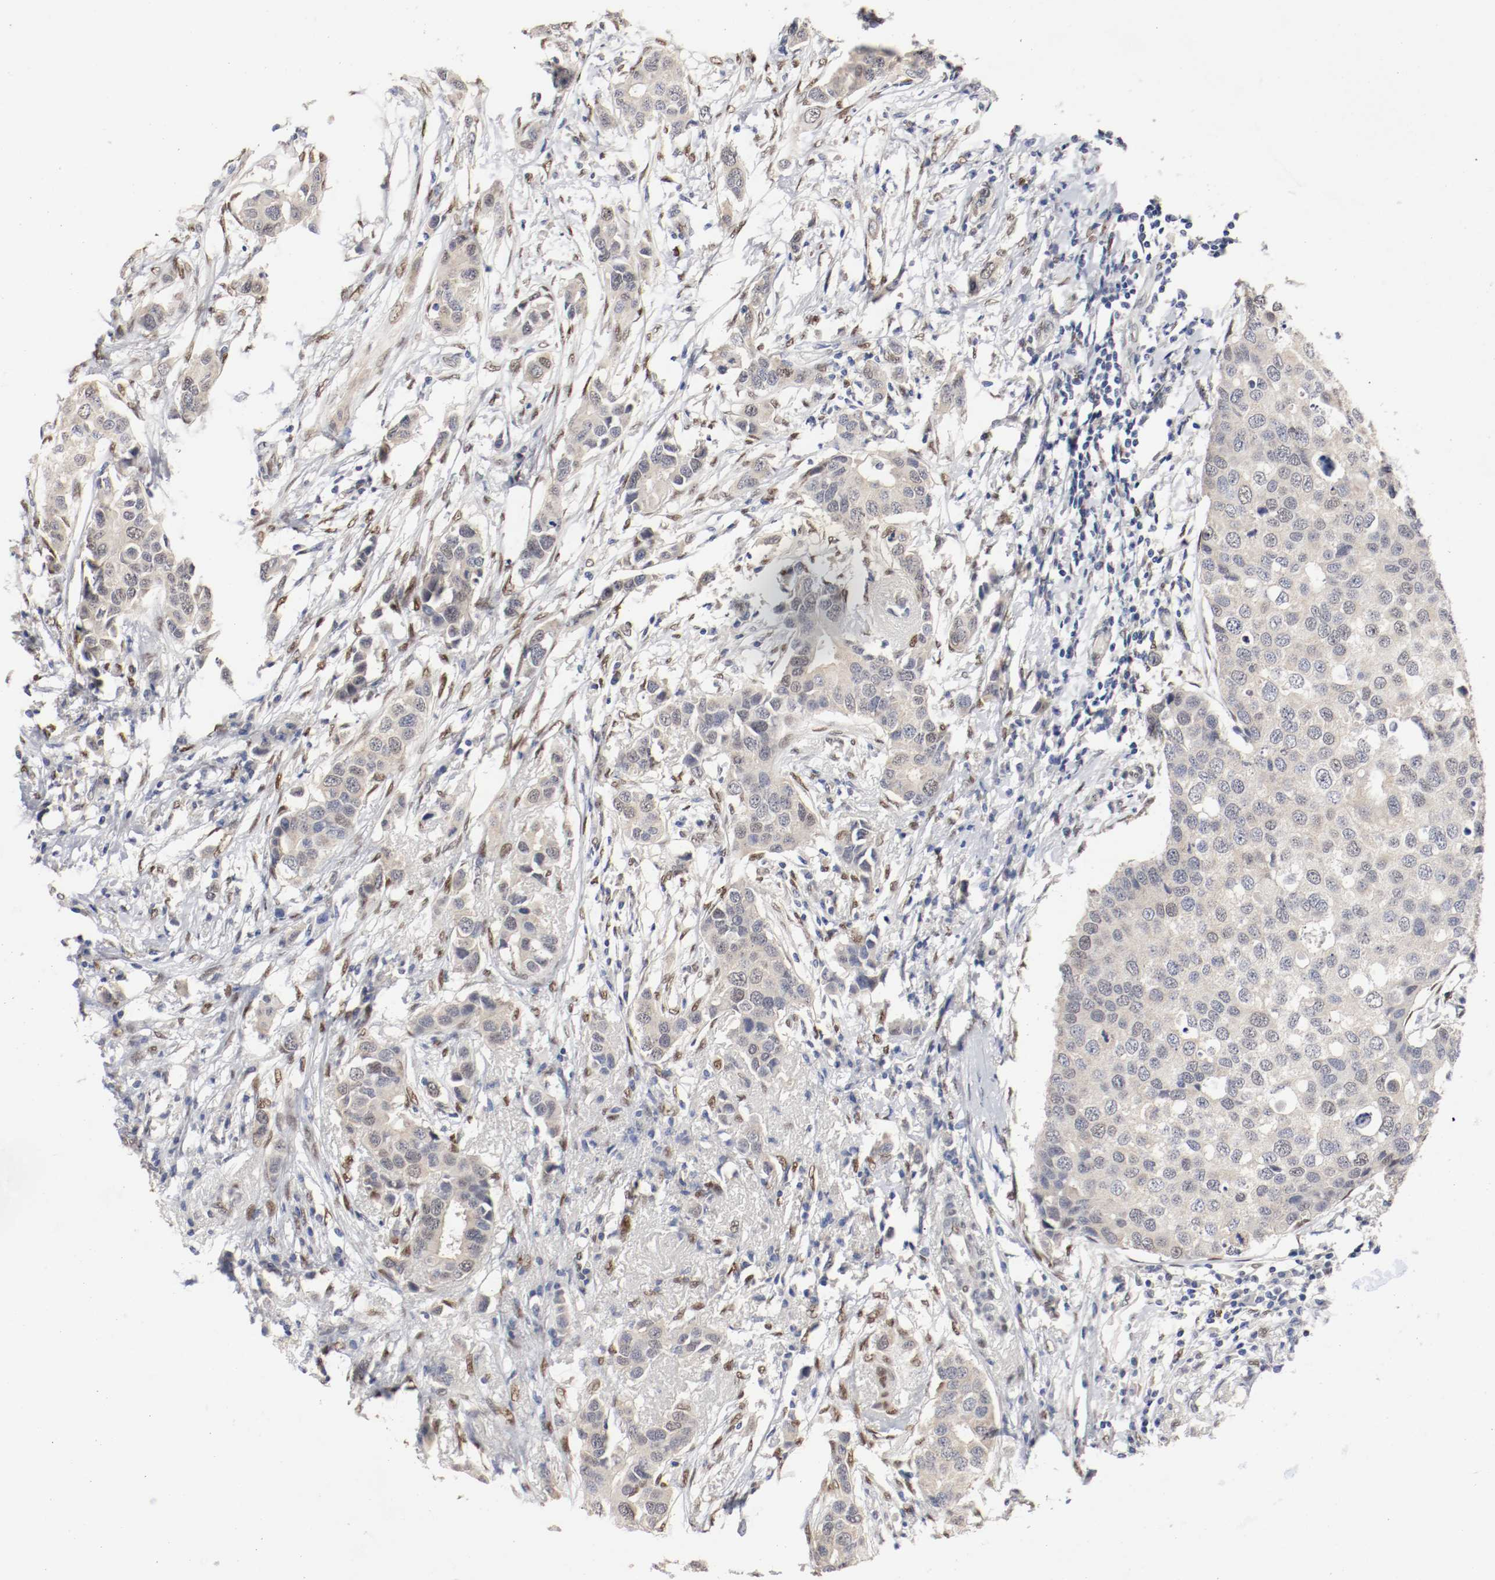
{"staining": {"intensity": "weak", "quantity": "25%-75%", "location": "cytoplasmic/membranous,nuclear"}, "tissue": "breast cancer", "cell_type": "Tumor cells", "image_type": "cancer", "snomed": [{"axis": "morphology", "description": "Duct carcinoma"}, {"axis": "topography", "description": "Breast"}], "caption": "Breast infiltrating ductal carcinoma tissue reveals weak cytoplasmic/membranous and nuclear positivity in approximately 25%-75% of tumor cells", "gene": "FOSL2", "patient": {"sex": "female", "age": 50}}